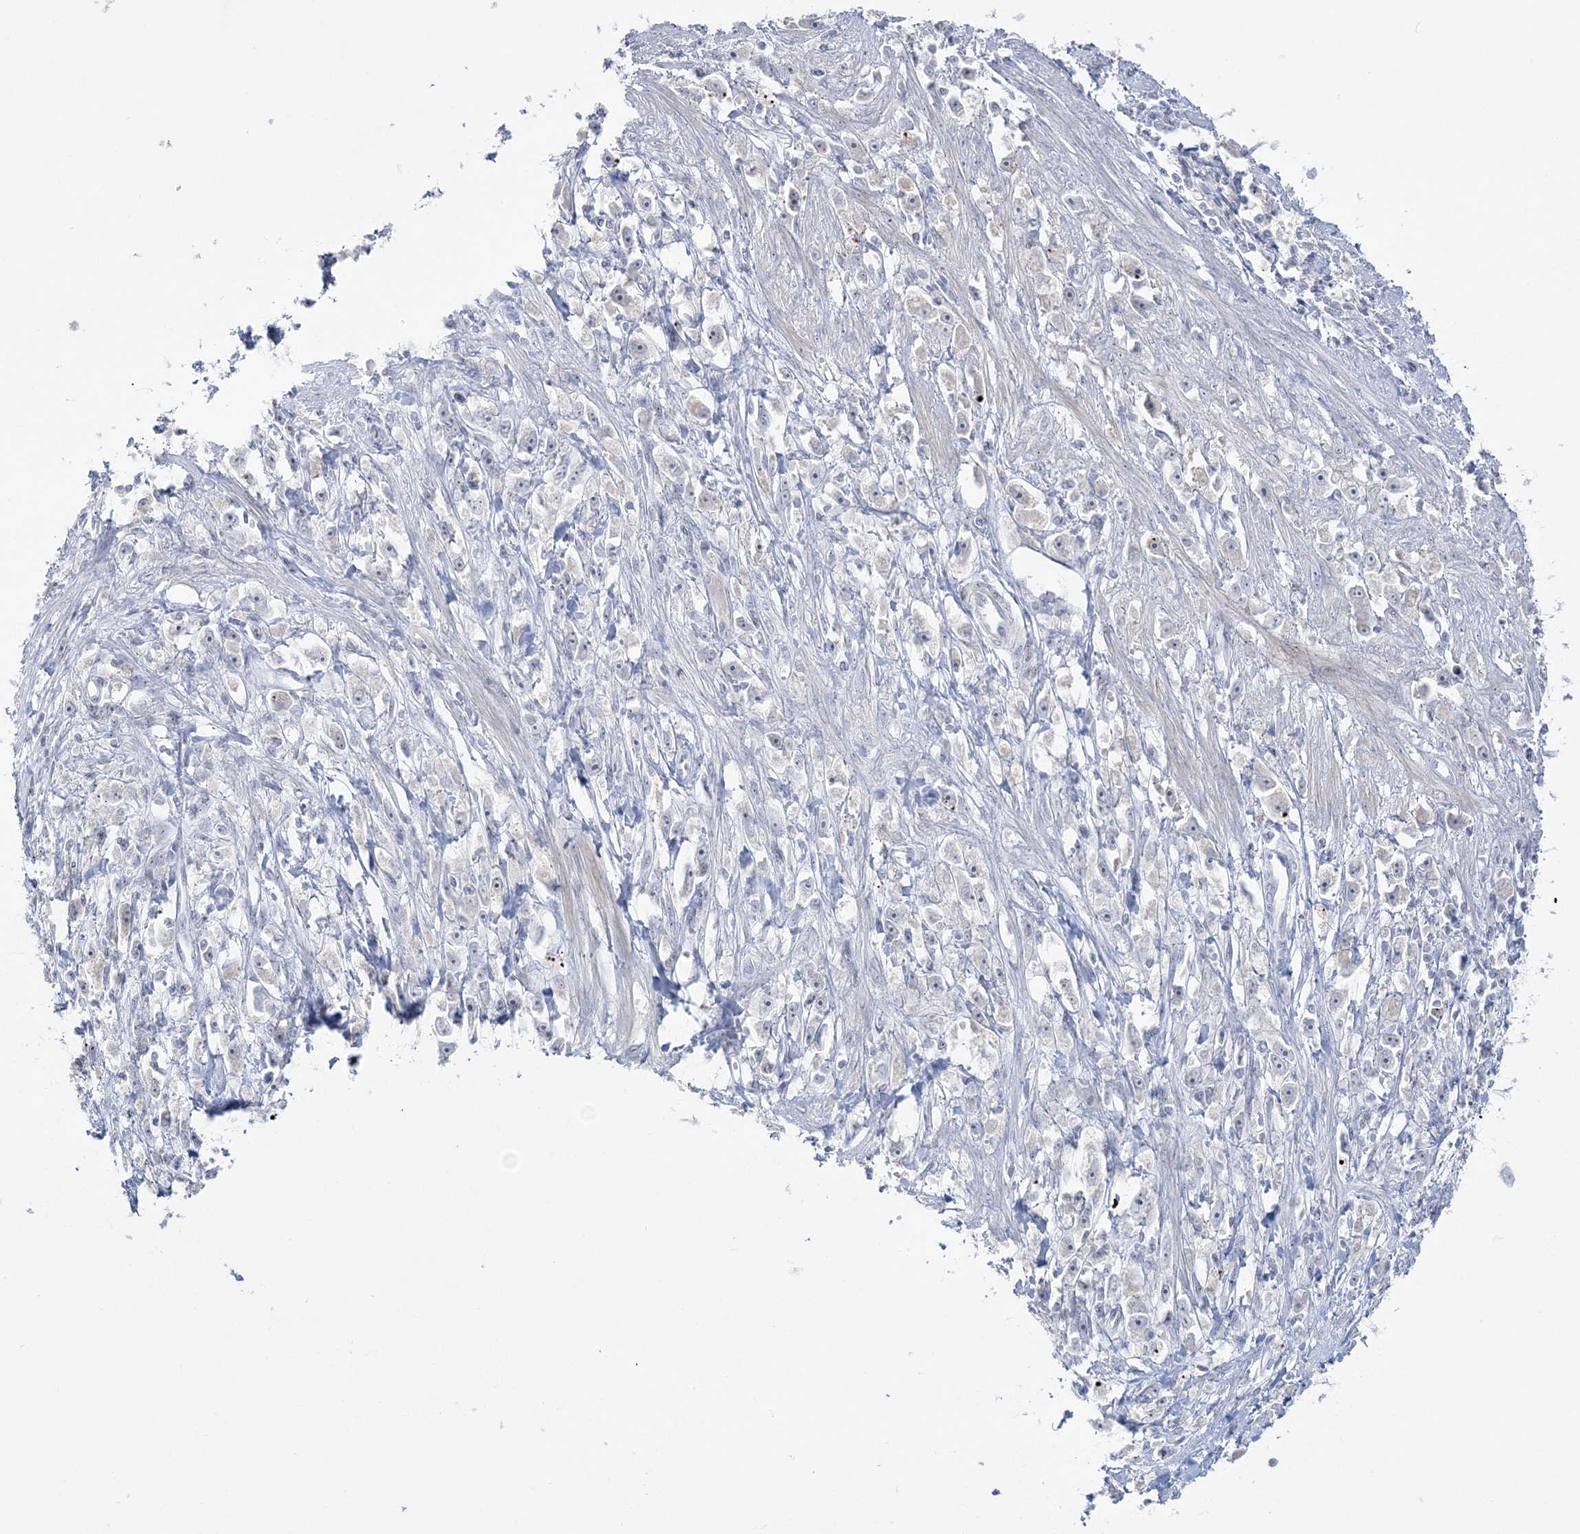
{"staining": {"intensity": "negative", "quantity": "none", "location": "none"}, "tissue": "stomach cancer", "cell_type": "Tumor cells", "image_type": "cancer", "snomed": [{"axis": "morphology", "description": "Adenocarcinoma, NOS"}, {"axis": "topography", "description": "Stomach"}], "caption": "Immunohistochemical staining of human stomach adenocarcinoma demonstrates no significant staining in tumor cells.", "gene": "SH3BP4", "patient": {"sex": "female", "age": 59}}